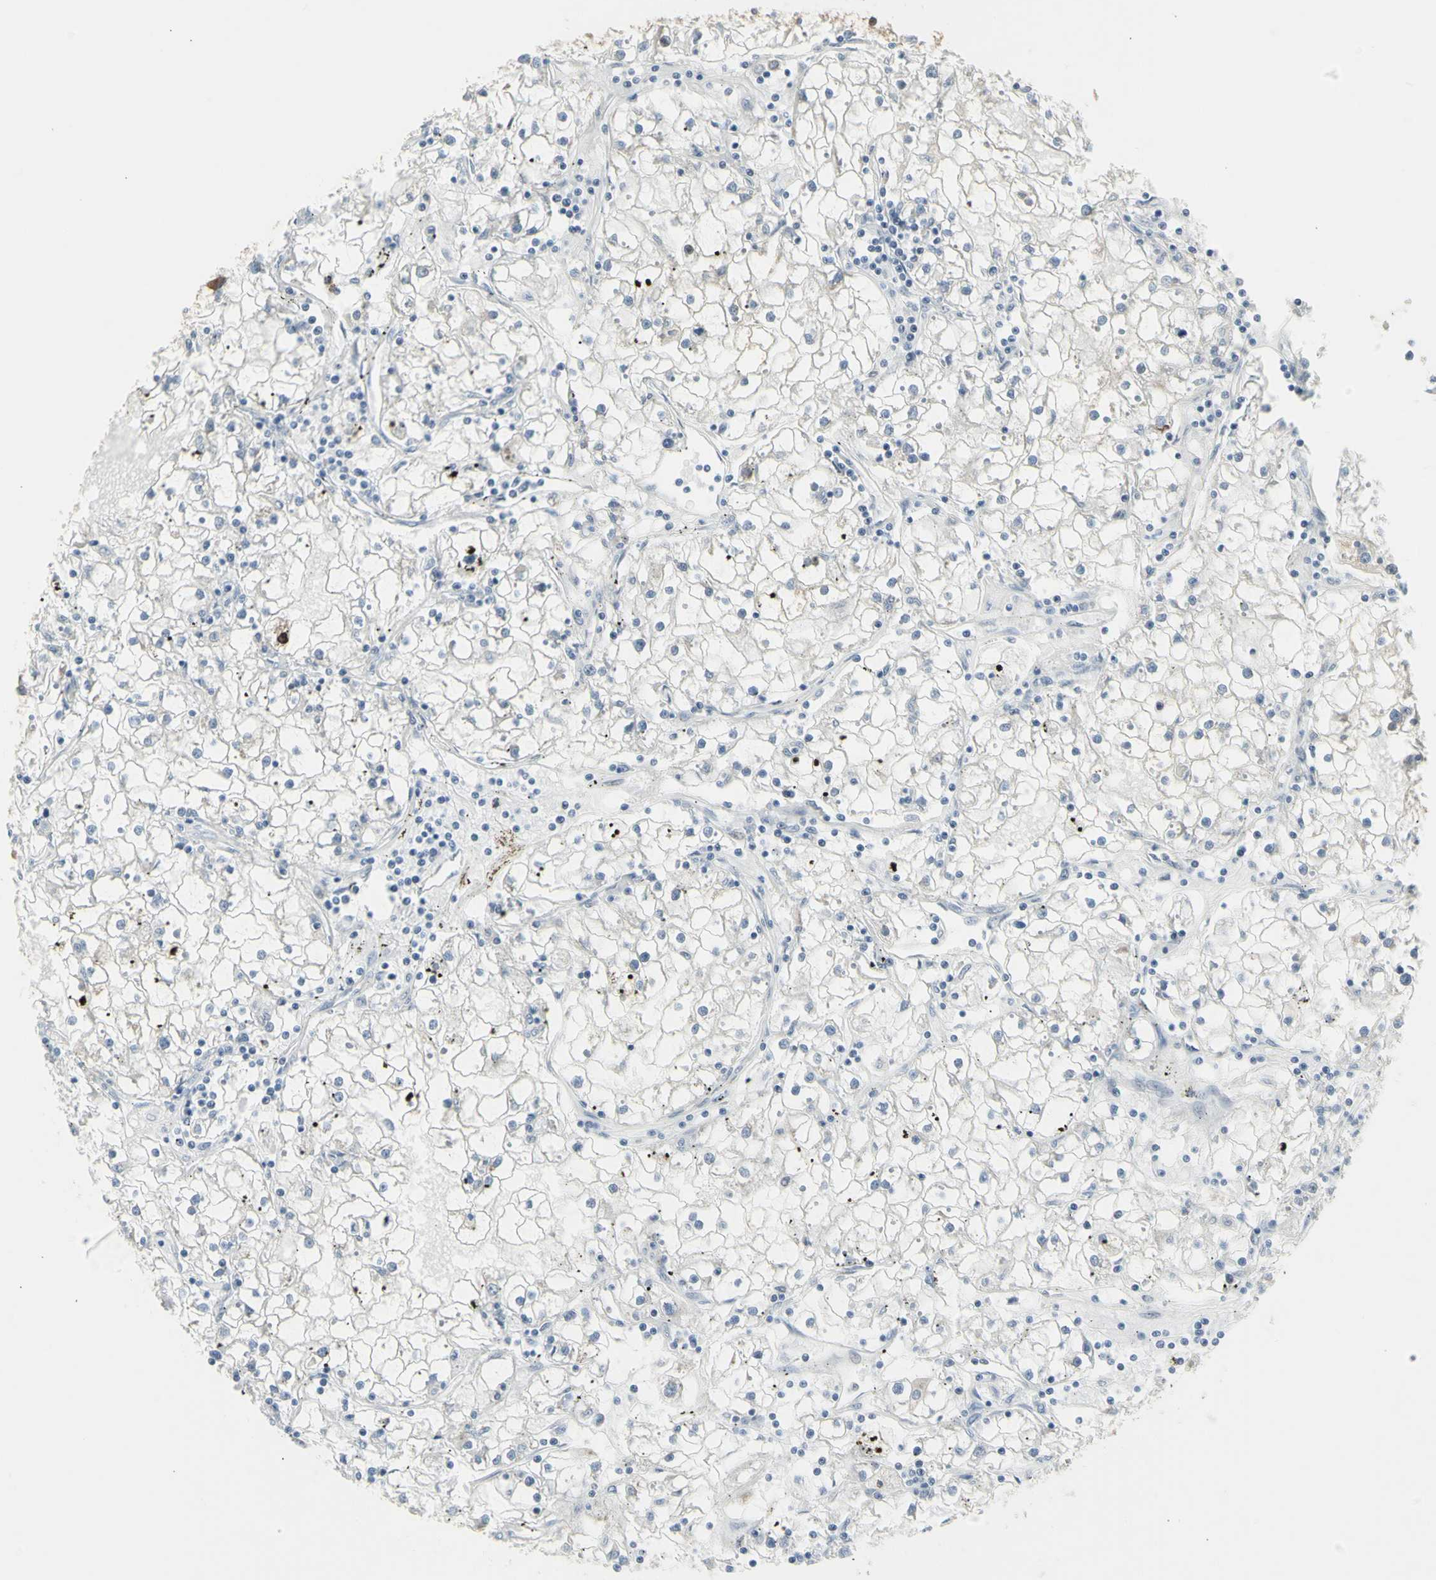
{"staining": {"intensity": "negative", "quantity": "none", "location": "none"}, "tissue": "renal cancer", "cell_type": "Tumor cells", "image_type": "cancer", "snomed": [{"axis": "morphology", "description": "Adenocarcinoma, NOS"}, {"axis": "topography", "description": "Kidney"}], "caption": "The image reveals no staining of tumor cells in renal cancer.", "gene": "DHRS7B", "patient": {"sex": "male", "age": 56}}